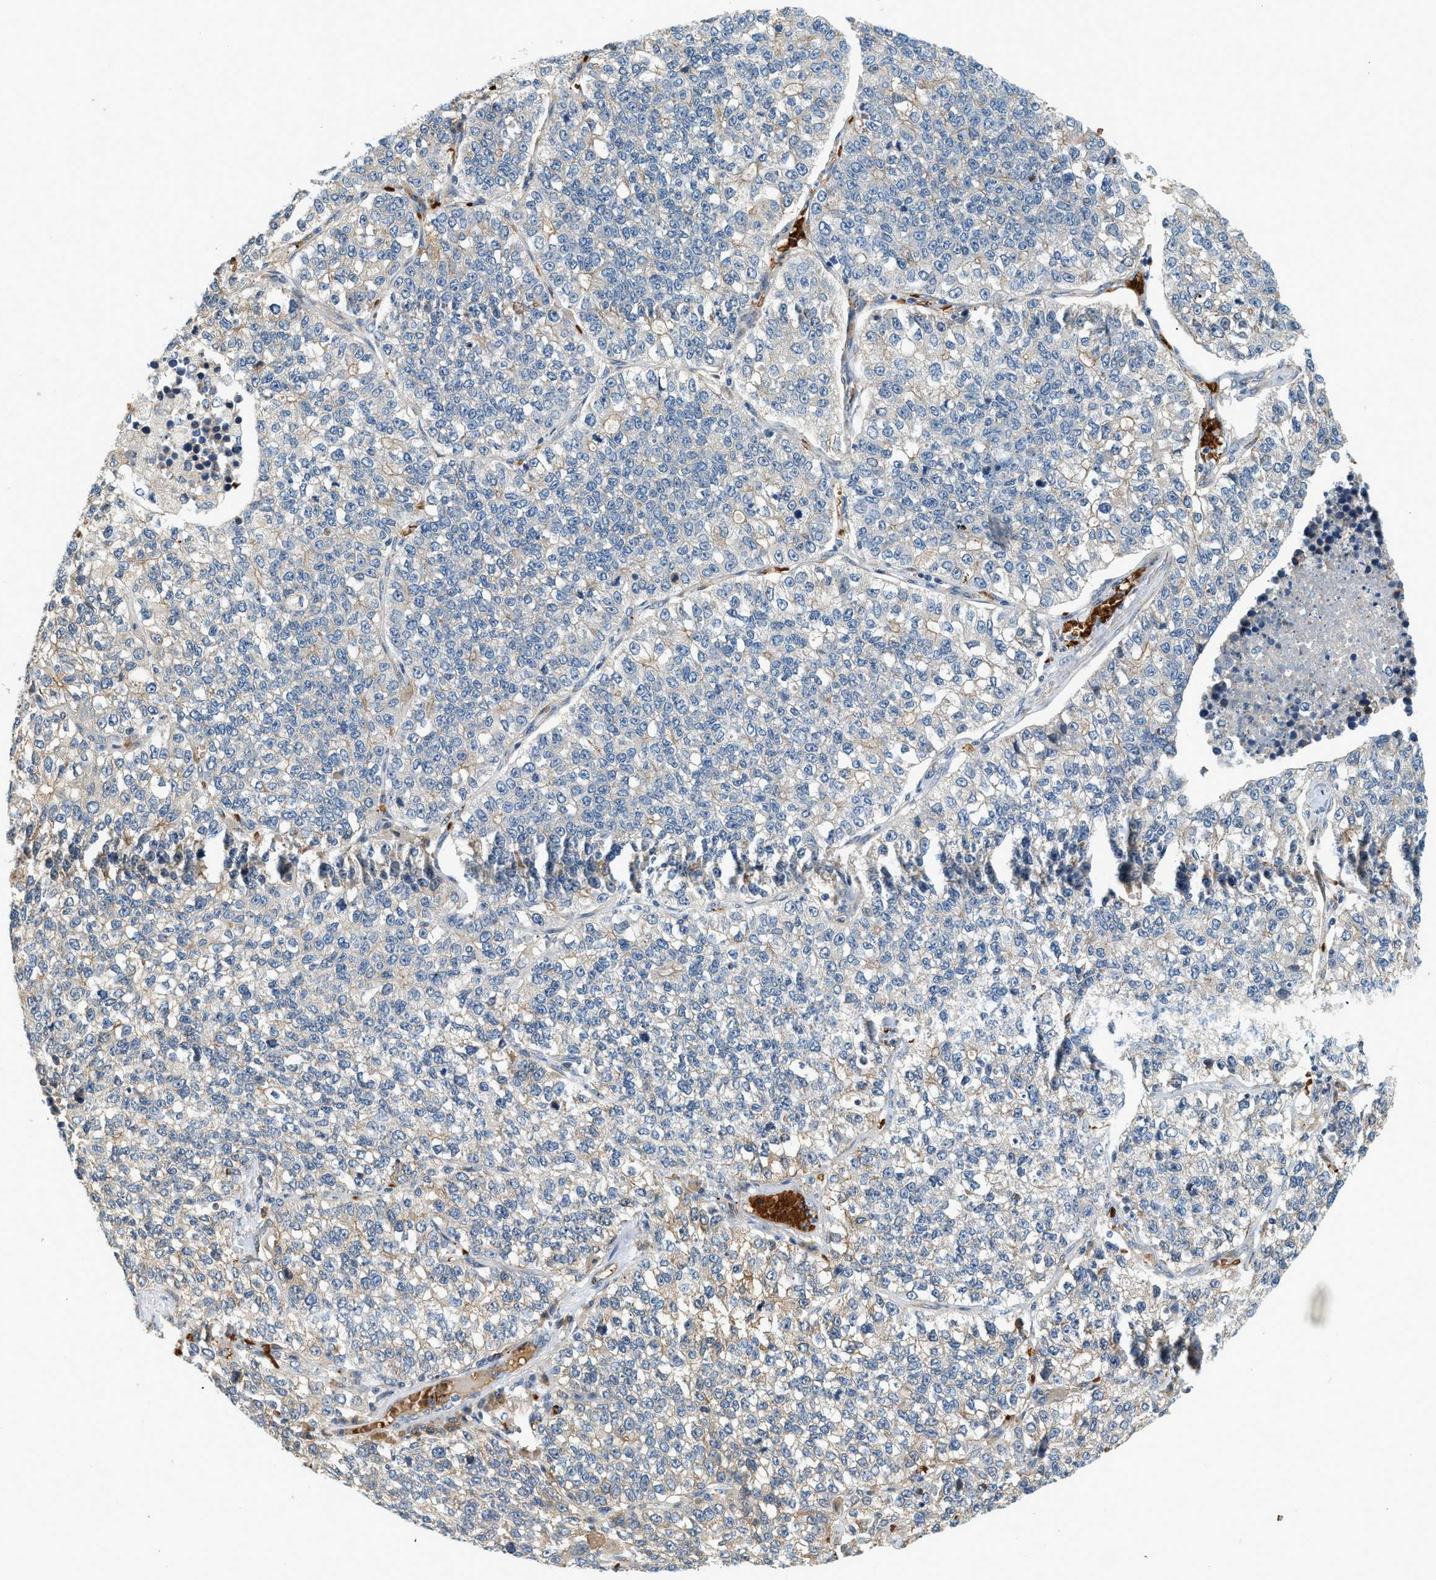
{"staining": {"intensity": "weak", "quantity": "<25%", "location": "cytoplasmic/membranous"}, "tissue": "lung cancer", "cell_type": "Tumor cells", "image_type": "cancer", "snomed": [{"axis": "morphology", "description": "Adenocarcinoma, NOS"}, {"axis": "topography", "description": "Lung"}], "caption": "Human lung cancer (adenocarcinoma) stained for a protein using IHC displays no positivity in tumor cells.", "gene": "CYTH2", "patient": {"sex": "male", "age": 49}}